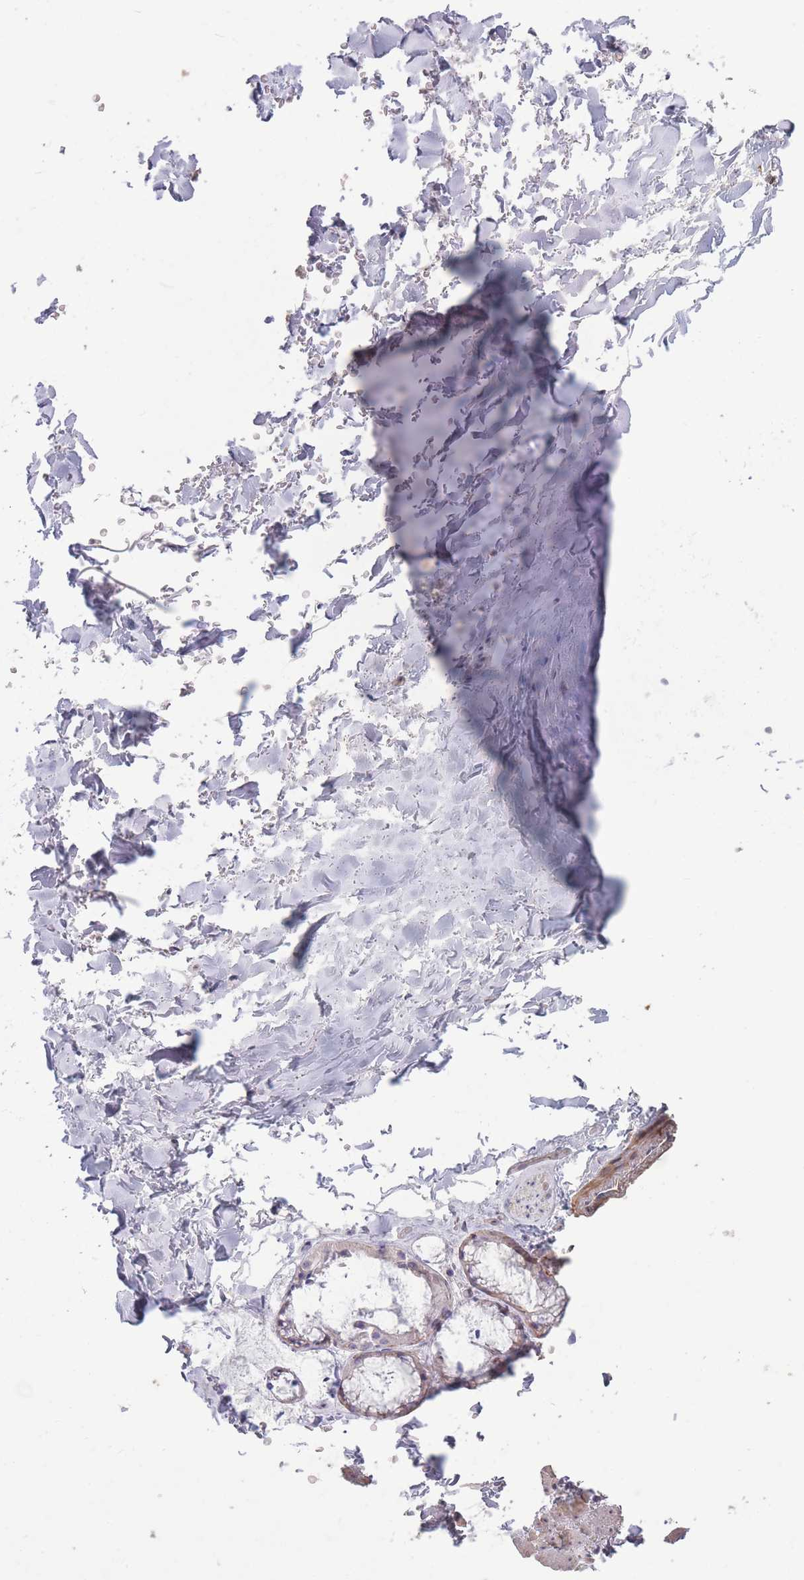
{"staining": {"intensity": "negative", "quantity": "none", "location": "none"}, "tissue": "adipose tissue", "cell_type": "Adipocytes", "image_type": "normal", "snomed": [{"axis": "morphology", "description": "Normal tissue, NOS"}, {"axis": "topography", "description": "Cartilage tissue"}], "caption": "Immunohistochemical staining of benign human adipose tissue displays no significant positivity in adipocytes.", "gene": "RSPH10B2", "patient": {"sex": "male", "age": 66}}